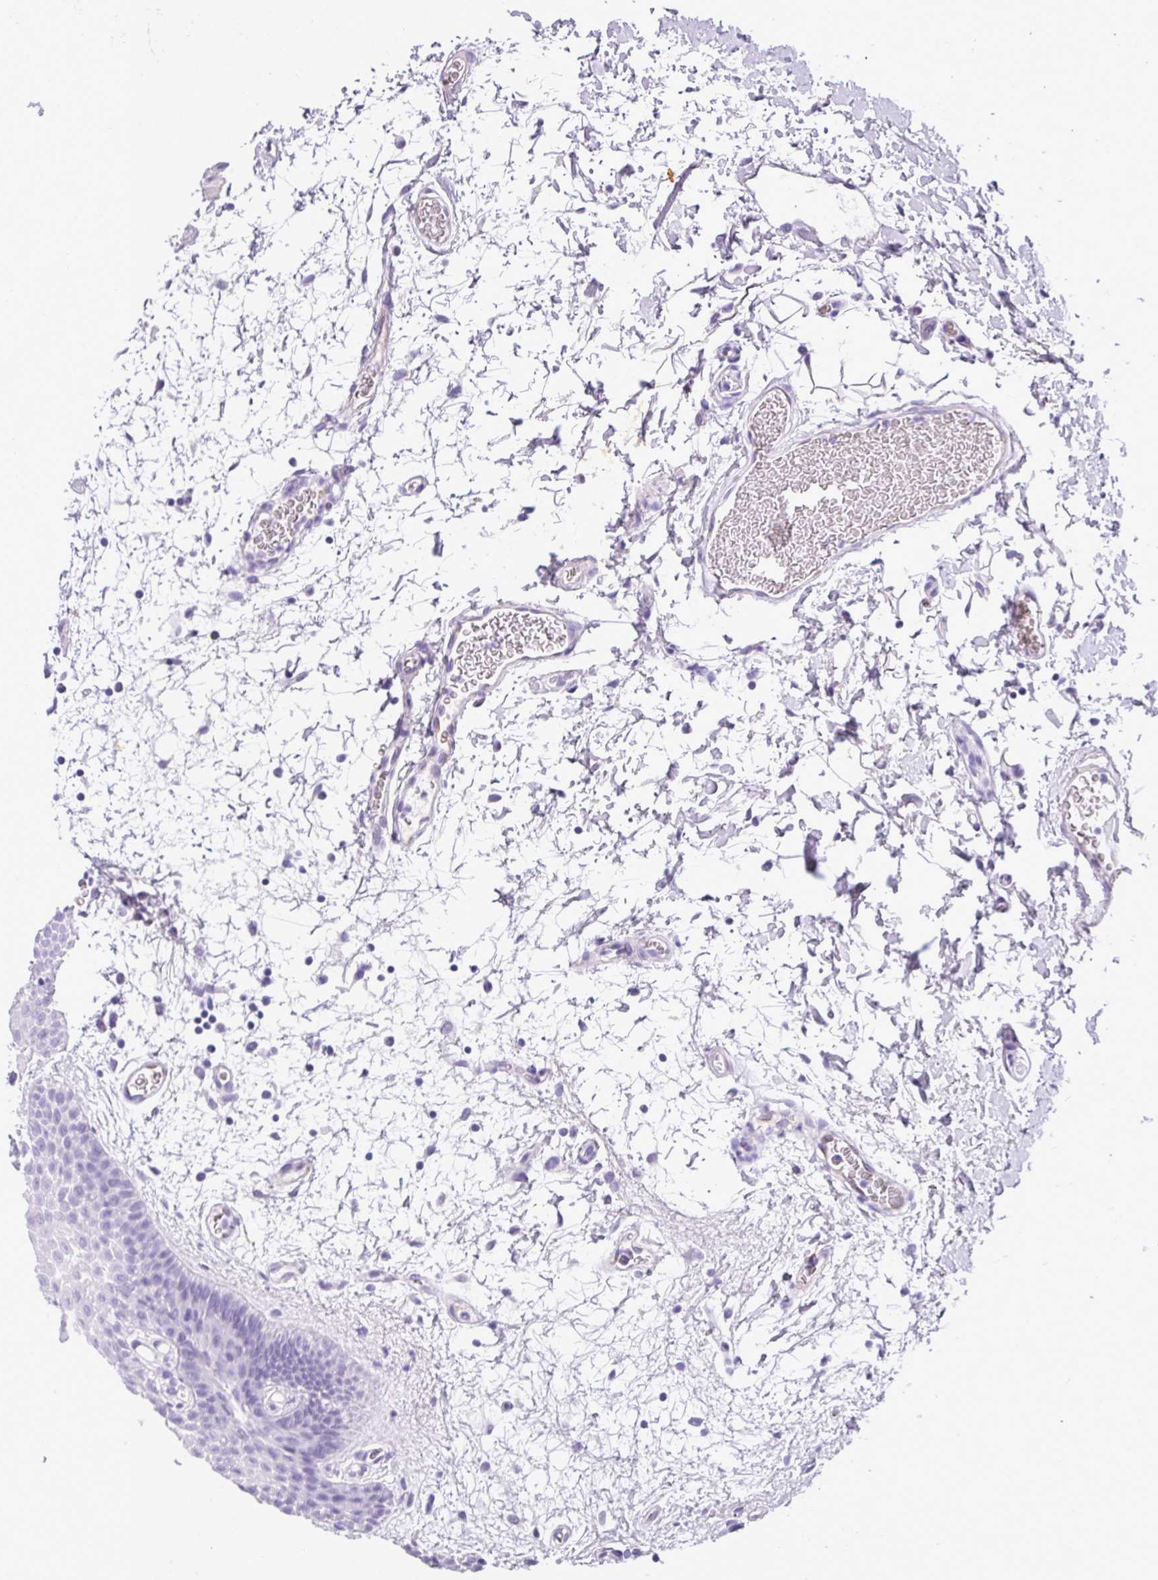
{"staining": {"intensity": "moderate", "quantity": "<25%", "location": "cytoplasmic/membranous"}, "tissue": "oral mucosa", "cell_type": "Squamous epithelial cells", "image_type": "normal", "snomed": [{"axis": "morphology", "description": "Normal tissue, NOS"}, {"axis": "morphology", "description": "Squamous cell carcinoma, NOS"}, {"axis": "topography", "description": "Oral tissue"}, {"axis": "topography", "description": "Tounge, NOS"}, {"axis": "topography", "description": "Head-Neck"}], "caption": "Human oral mucosa stained with a brown dye displays moderate cytoplasmic/membranous positive expression in about <25% of squamous epithelial cells.", "gene": "MUC21", "patient": {"sex": "male", "age": 76}}